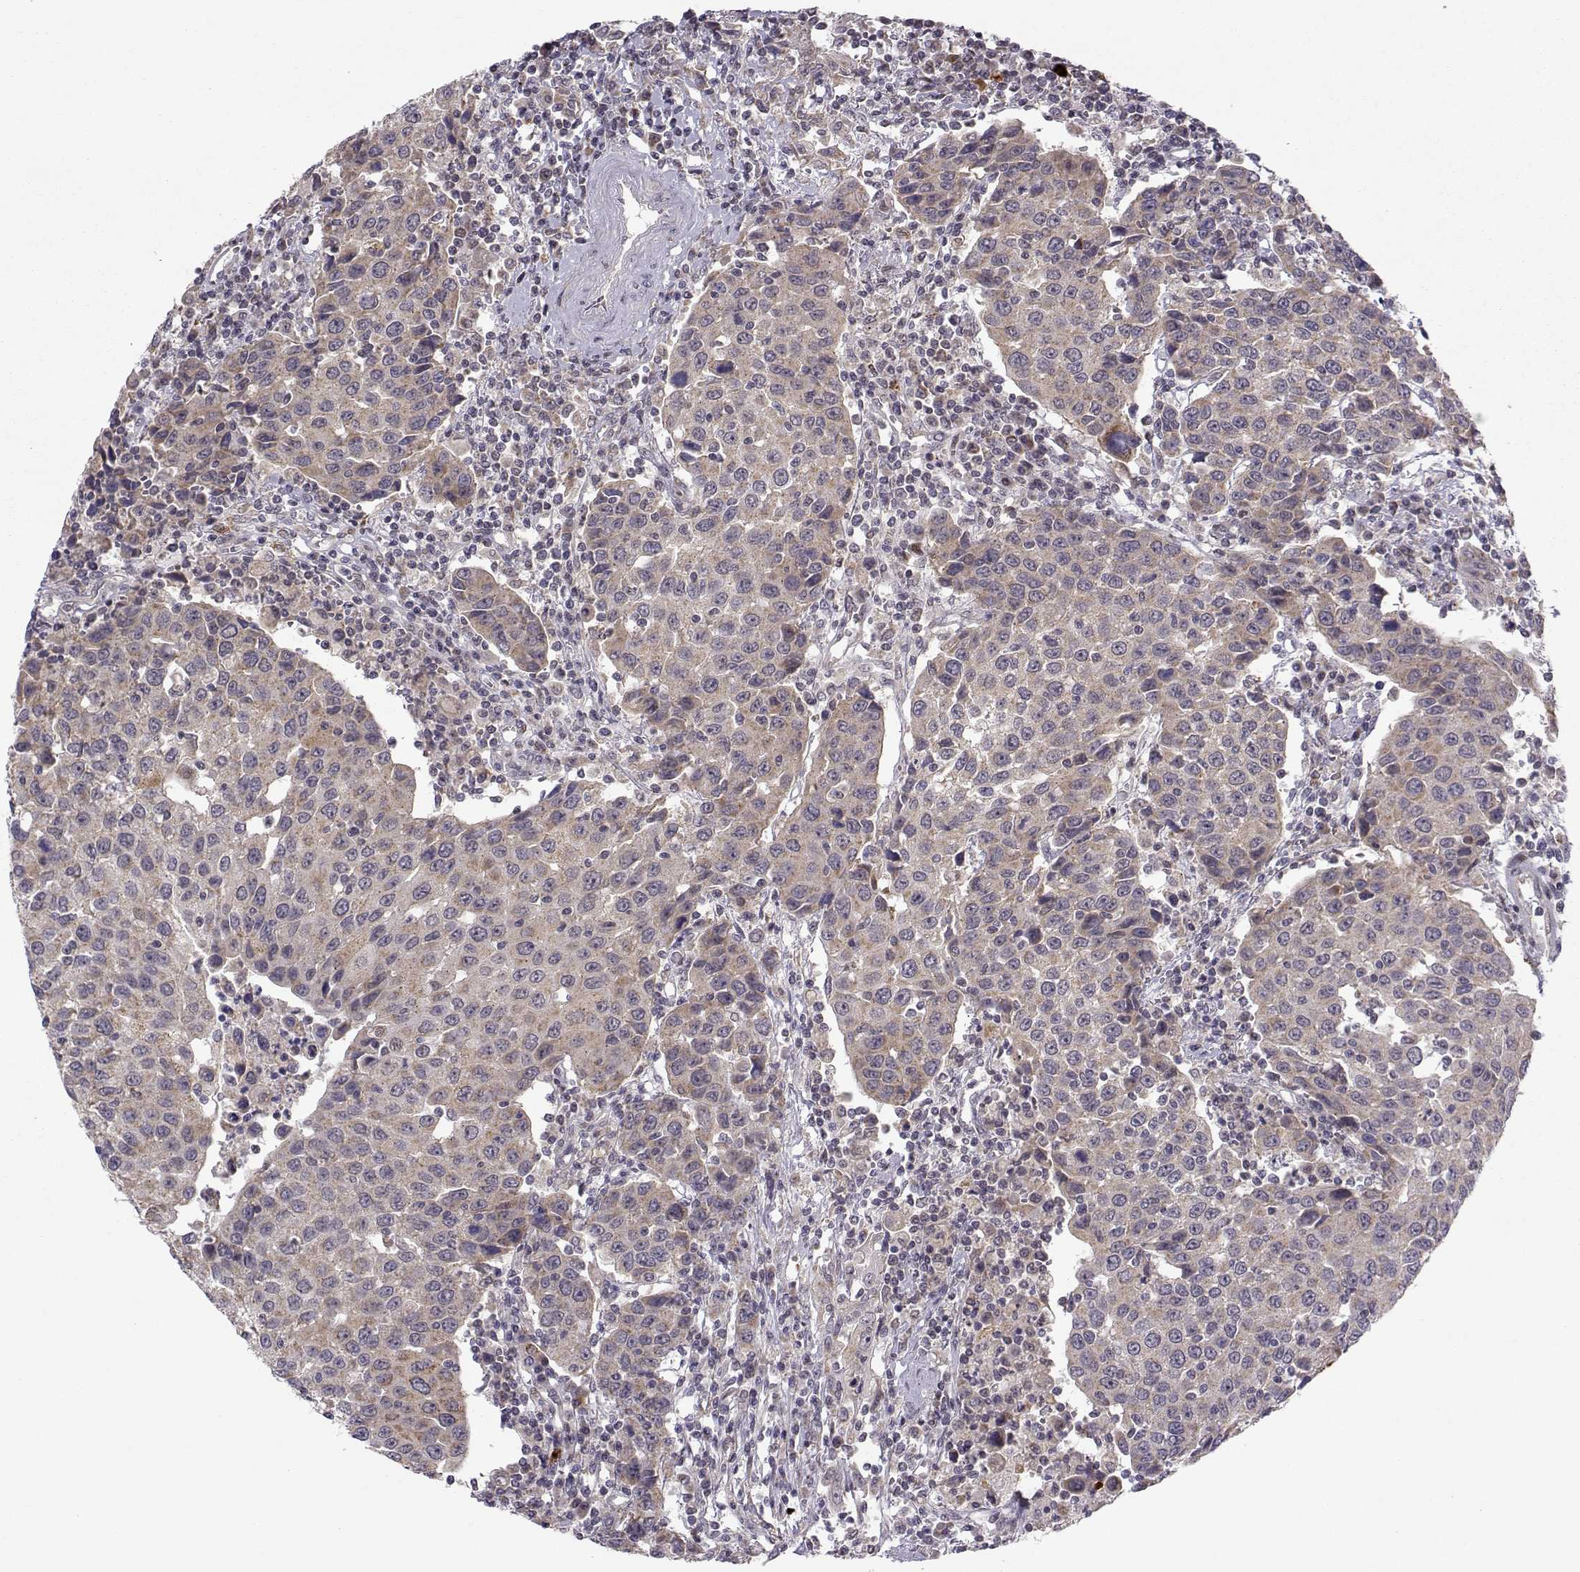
{"staining": {"intensity": "moderate", "quantity": "<25%", "location": "cytoplasmic/membranous"}, "tissue": "urothelial cancer", "cell_type": "Tumor cells", "image_type": "cancer", "snomed": [{"axis": "morphology", "description": "Urothelial carcinoma, High grade"}, {"axis": "topography", "description": "Urinary bladder"}], "caption": "Protein expression analysis of human urothelial carcinoma (high-grade) reveals moderate cytoplasmic/membranous staining in about <25% of tumor cells. (brown staining indicates protein expression, while blue staining denotes nuclei).", "gene": "NECAB3", "patient": {"sex": "female", "age": 85}}